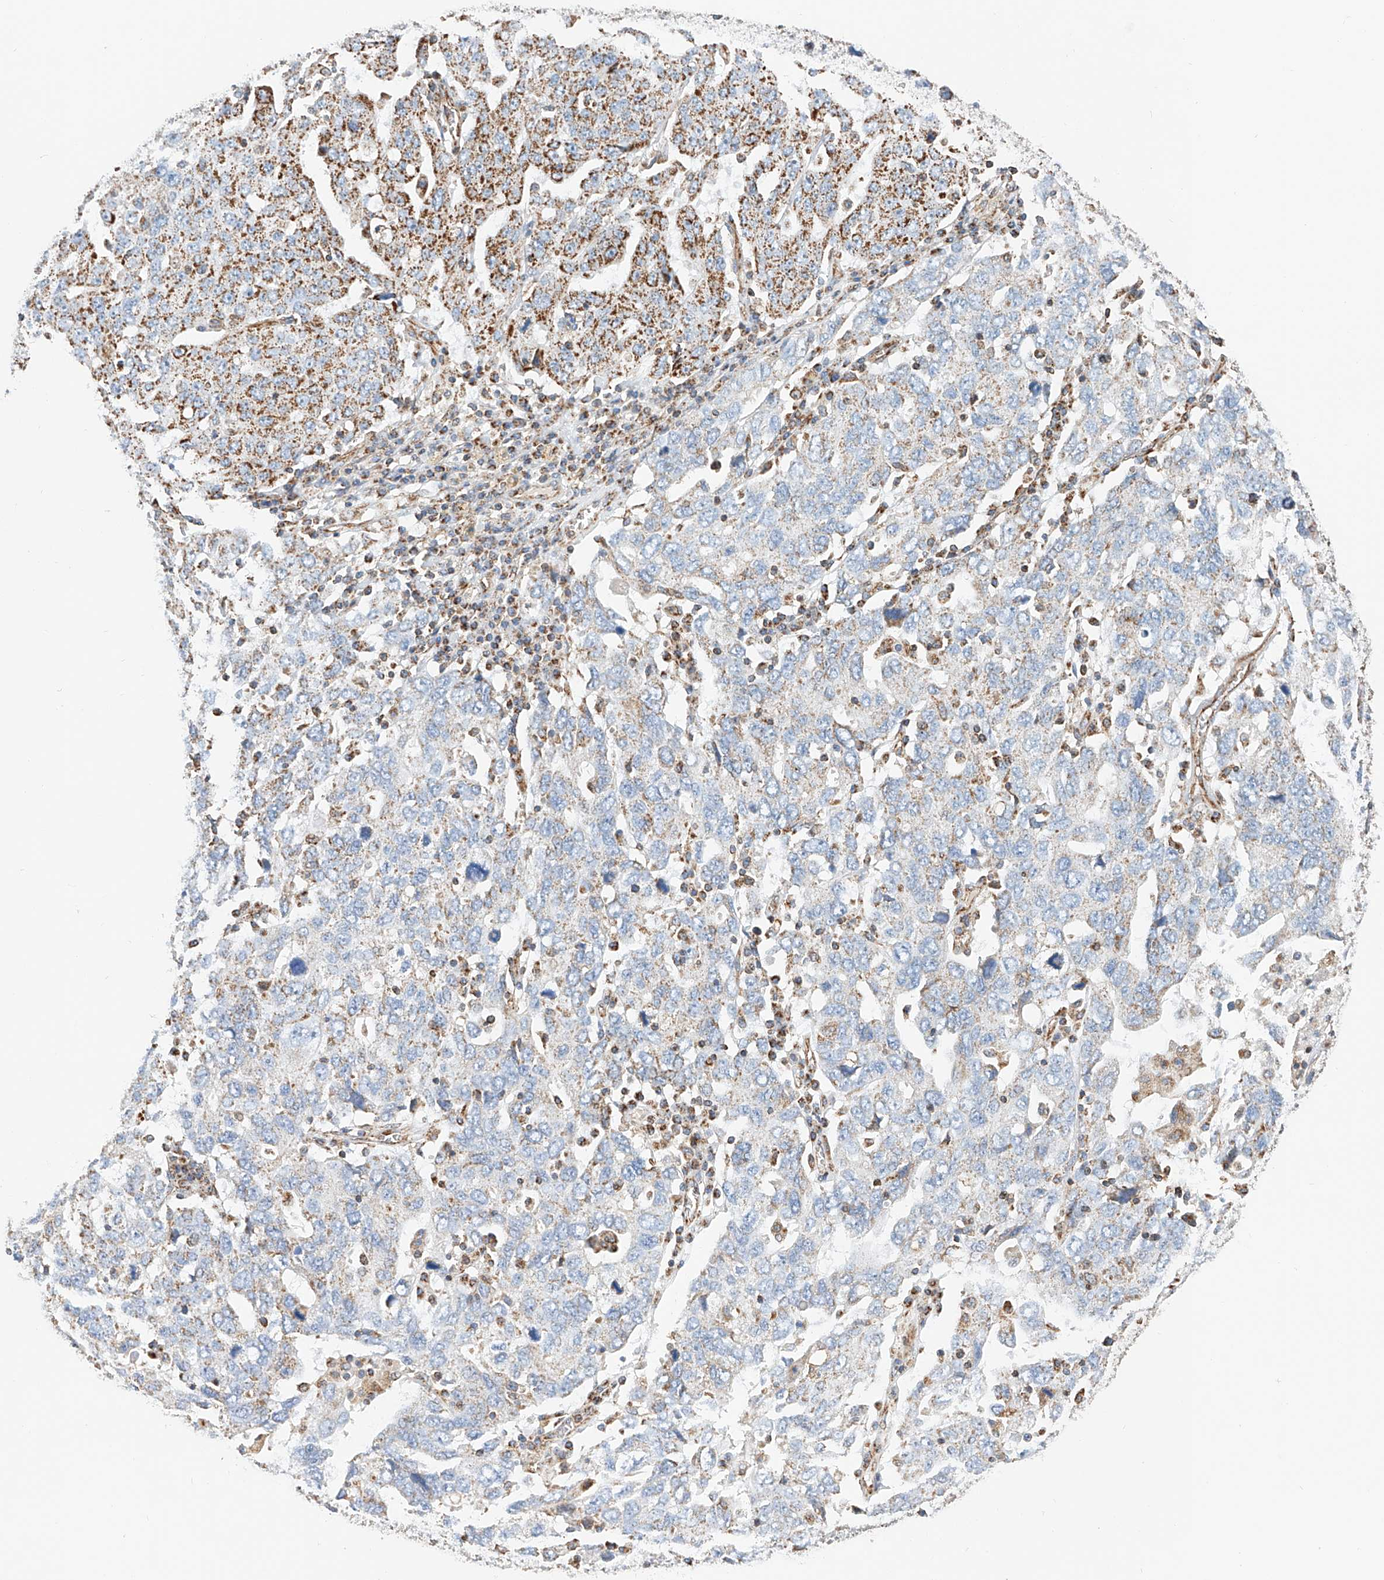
{"staining": {"intensity": "moderate", "quantity": "25%-75%", "location": "cytoplasmic/membranous"}, "tissue": "ovarian cancer", "cell_type": "Tumor cells", "image_type": "cancer", "snomed": [{"axis": "morphology", "description": "Carcinoma, endometroid"}, {"axis": "topography", "description": "Ovary"}], "caption": "Human ovarian endometroid carcinoma stained for a protein (brown) reveals moderate cytoplasmic/membranous positive staining in about 25%-75% of tumor cells.", "gene": "NDUFV3", "patient": {"sex": "female", "age": 62}}